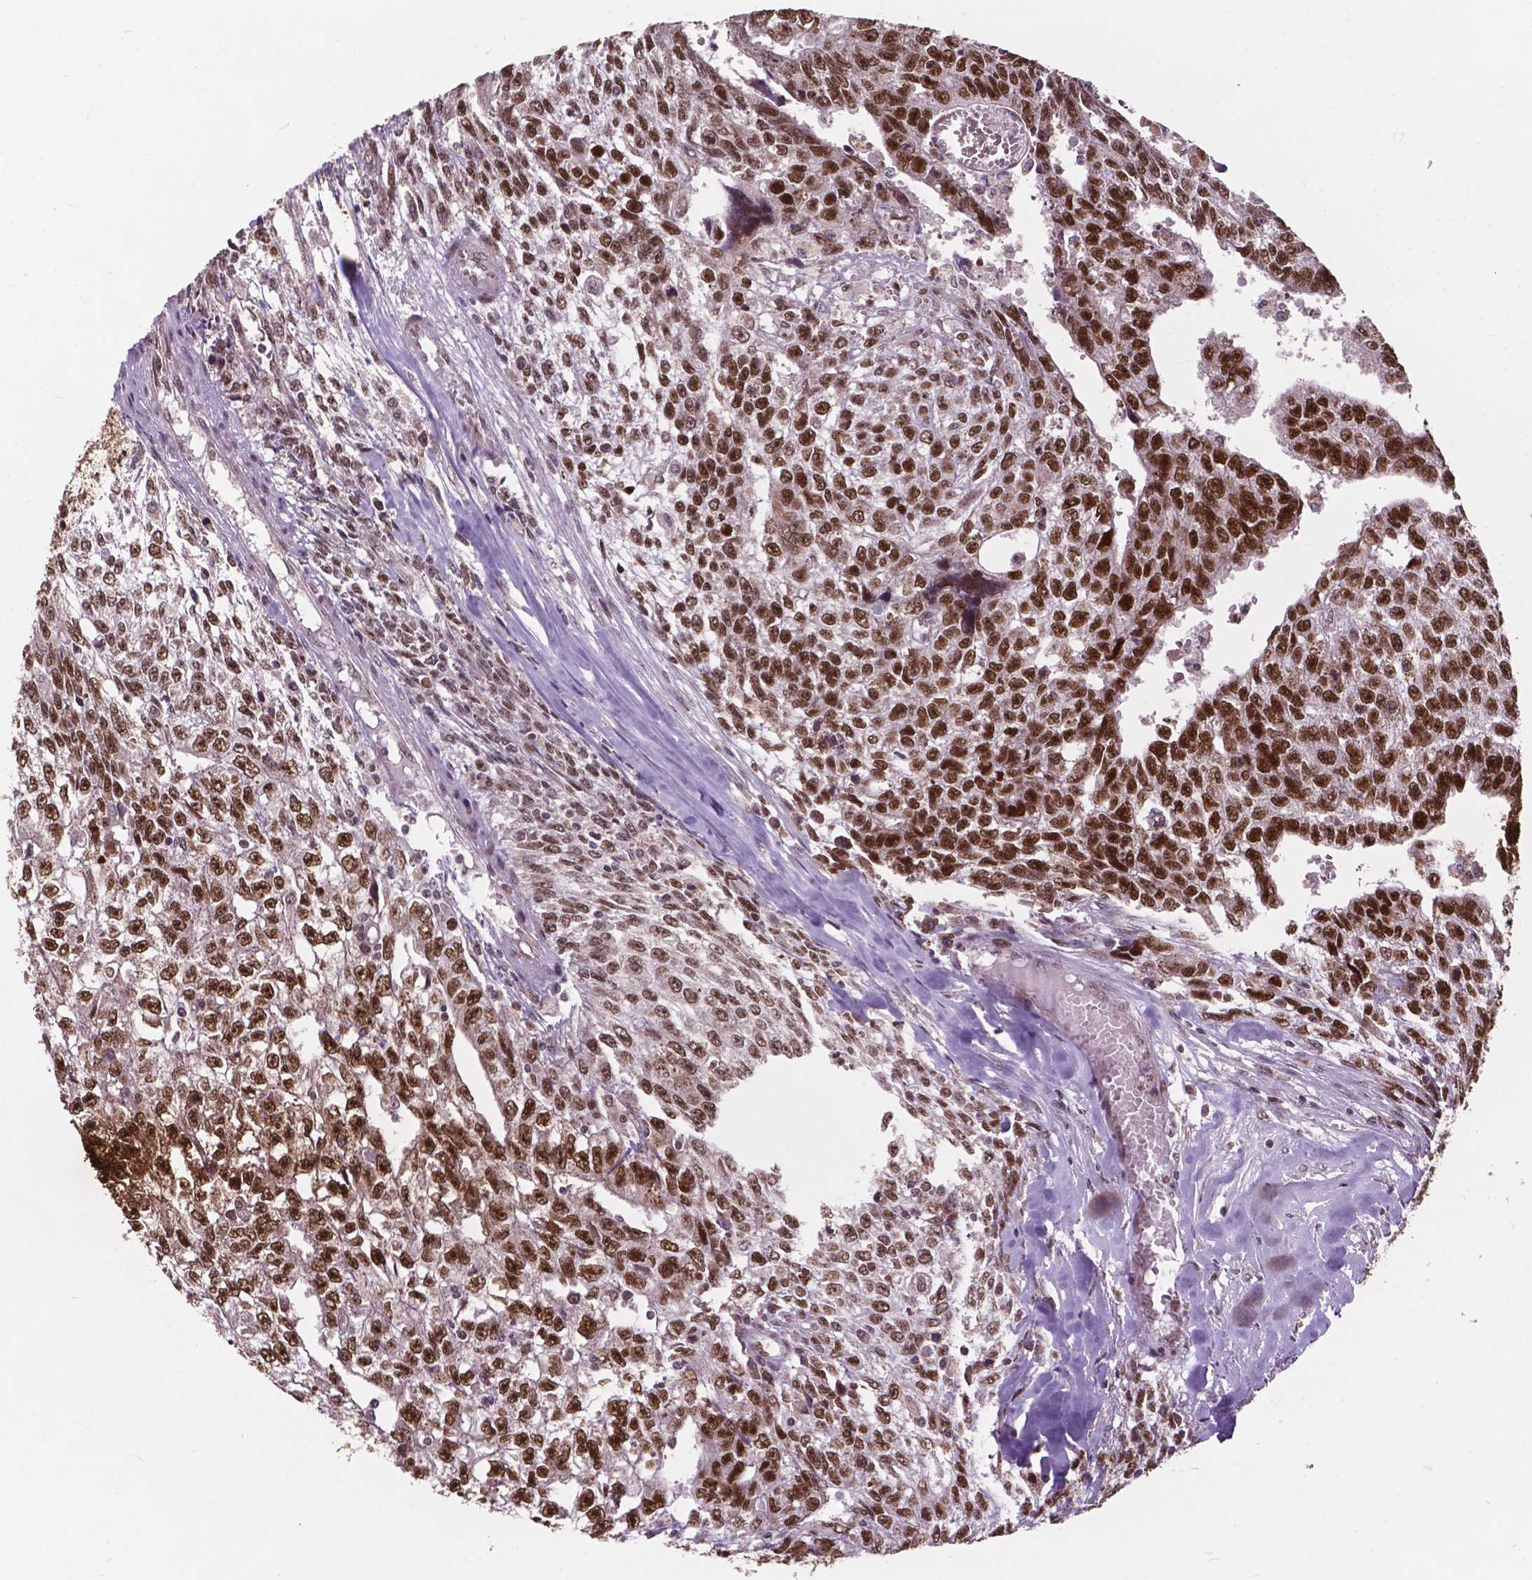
{"staining": {"intensity": "strong", "quantity": ">75%", "location": "nuclear"}, "tissue": "testis cancer", "cell_type": "Tumor cells", "image_type": "cancer", "snomed": [{"axis": "morphology", "description": "Carcinoma, Embryonal, NOS"}, {"axis": "morphology", "description": "Teratoma, malignant, NOS"}, {"axis": "topography", "description": "Testis"}], "caption": "Tumor cells reveal strong nuclear expression in about >75% of cells in testis teratoma (malignant). (Stains: DAB in brown, nuclei in blue, Microscopy: brightfield microscopy at high magnification).", "gene": "MSH2", "patient": {"sex": "male", "age": 24}}